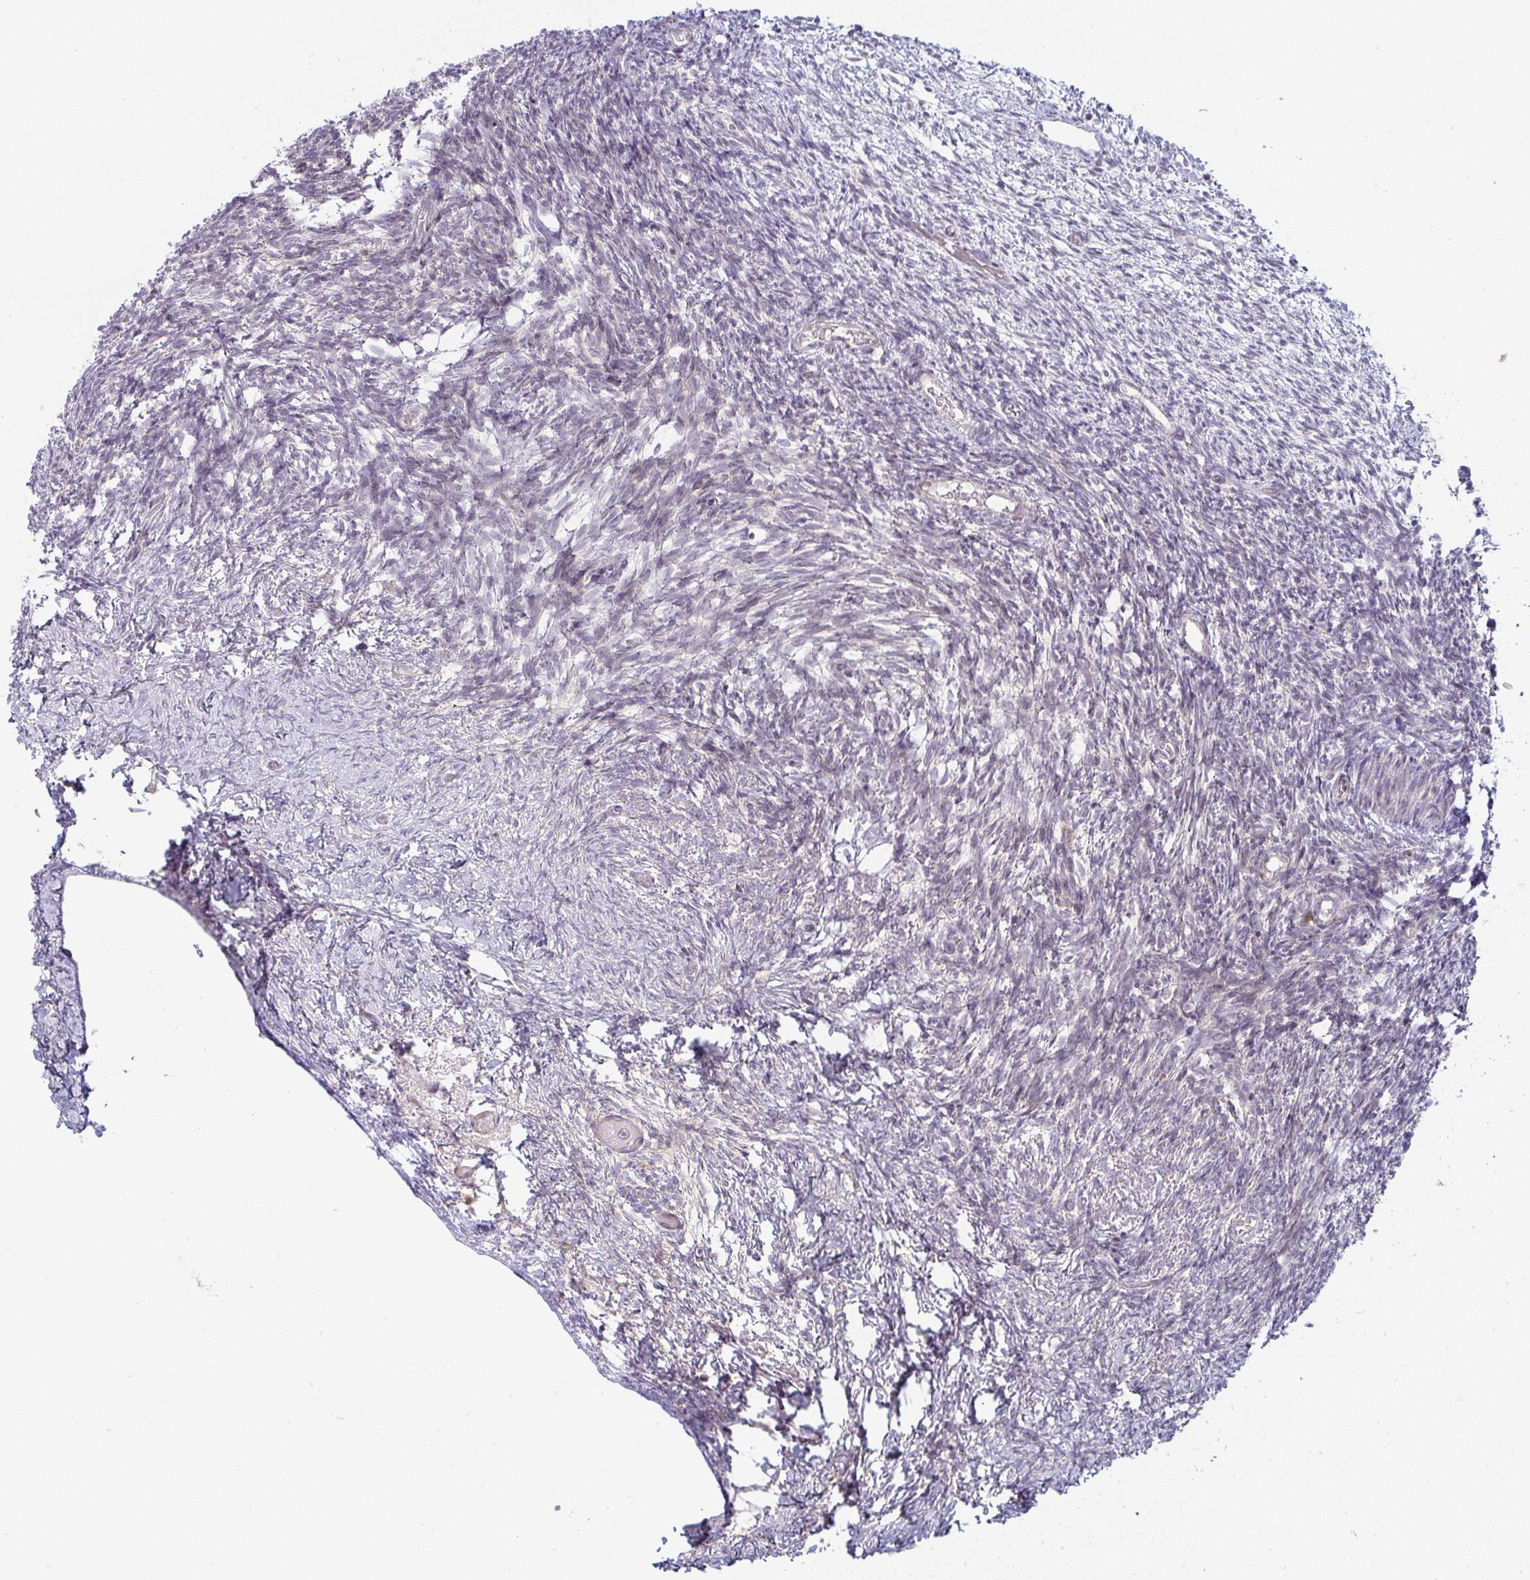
{"staining": {"intensity": "weak", "quantity": ">75%", "location": "cytoplasmic/membranous"}, "tissue": "ovary", "cell_type": "Follicle cells", "image_type": "normal", "snomed": [{"axis": "morphology", "description": "Normal tissue, NOS"}, {"axis": "topography", "description": "Ovary"}], "caption": "DAB immunohistochemical staining of unremarkable human ovary displays weak cytoplasmic/membranous protein staining in about >75% of follicle cells. Using DAB (brown) and hematoxylin (blue) stains, captured at high magnification using brightfield microscopy.", "gene": "MOB1A", "patient": {"sex": "female", "age": 39}}